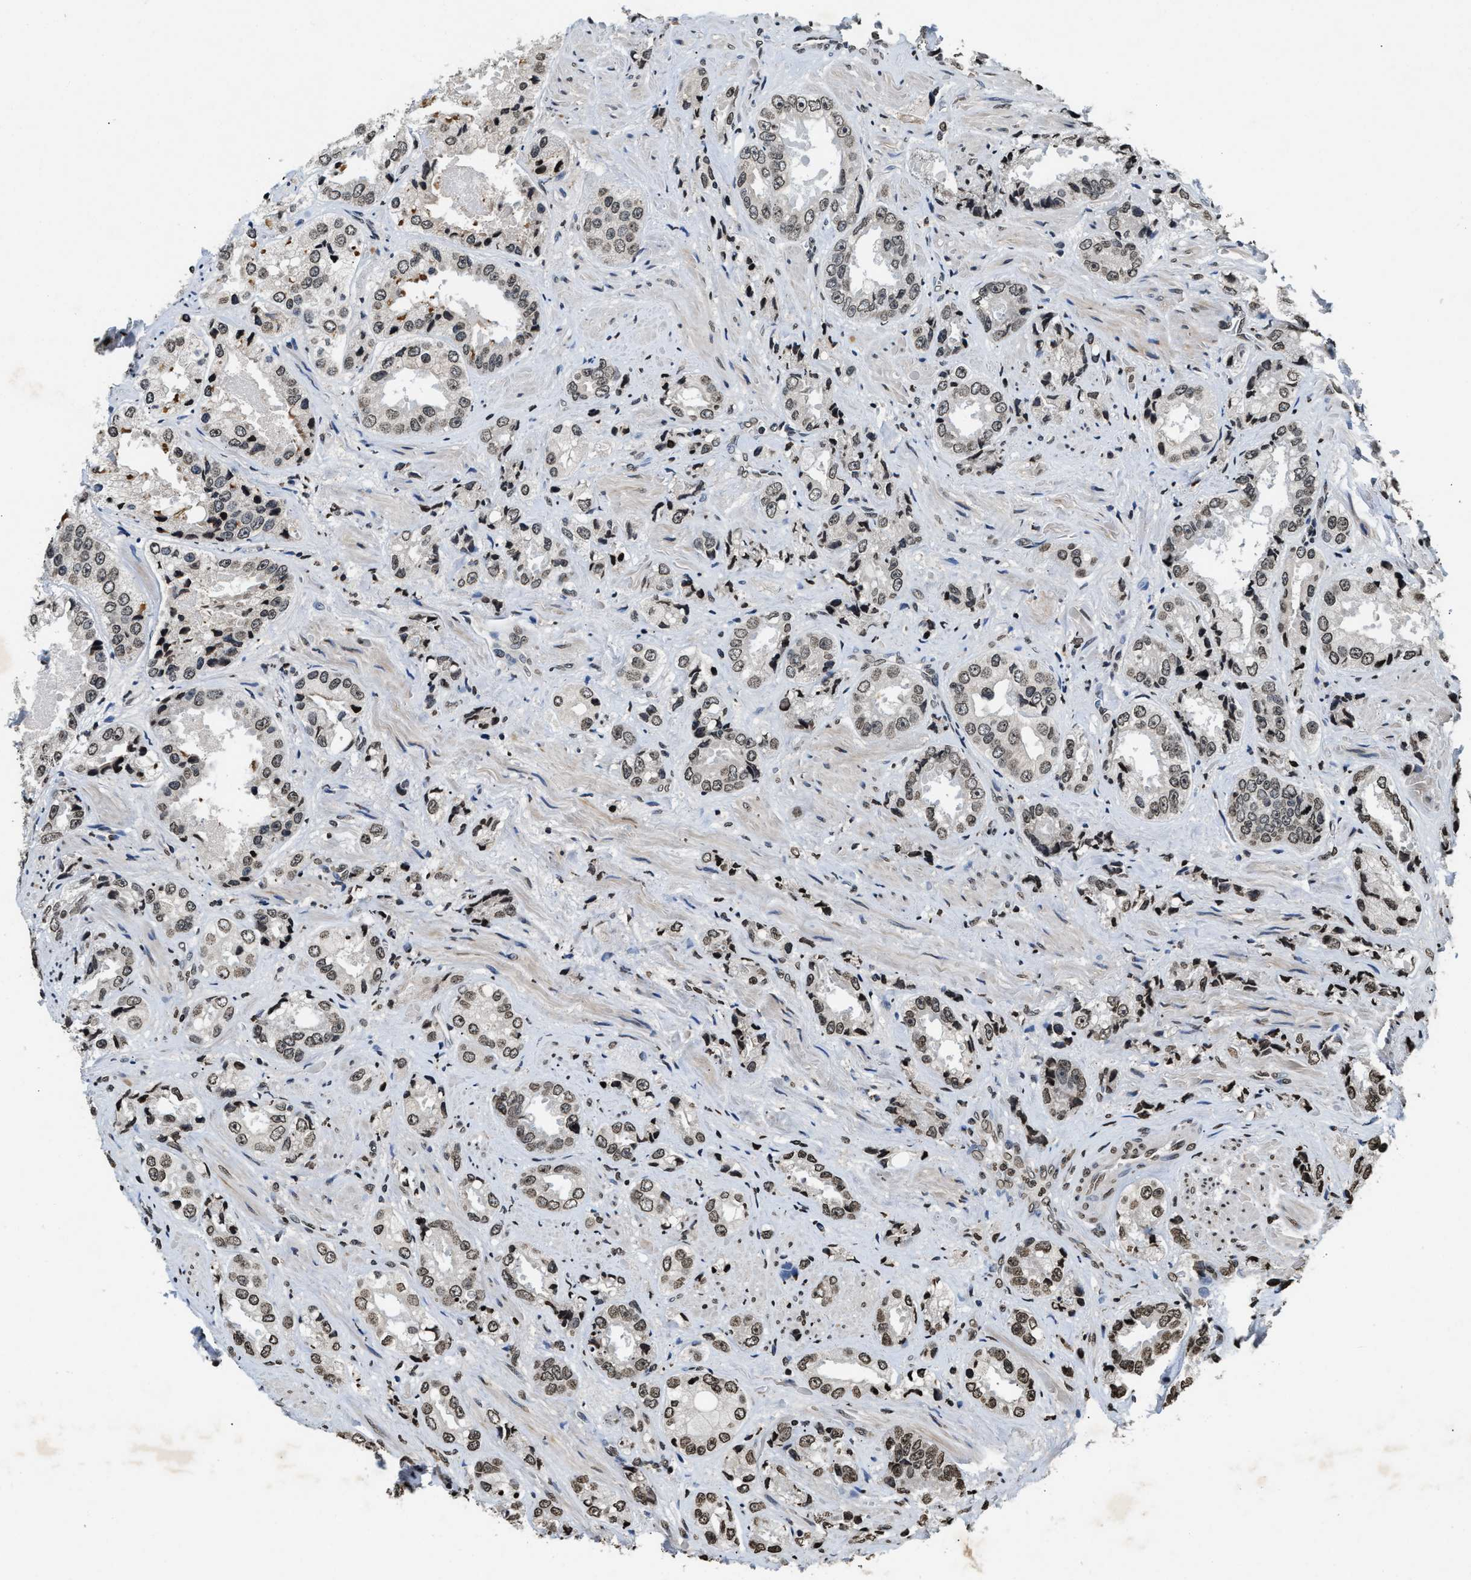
{"staining": {"intensity": "weak", "quantity": ">75%", "location": "nuclear"}, "tissue": "prostate cancer", "cell_type": "Tumor cells", "image_type": "cancer", "snomed": [{"axis": "morphology", "description": "Adenocarcinoma, High grade"}, {"axis": "topography", "description": "Prostate"}], "caption": "This histopathology image demonstrates prostate cancer (high-grade adenocarcinoma) stained with immunohistochemistry (IHC) to label a protein in brown. The nuclear of tumor cells show weak positivity for the protein. Nuclei are counter-stained blue.", "gene": "DNASE1L3", "patient": {"sex": "male", "age": 61}}